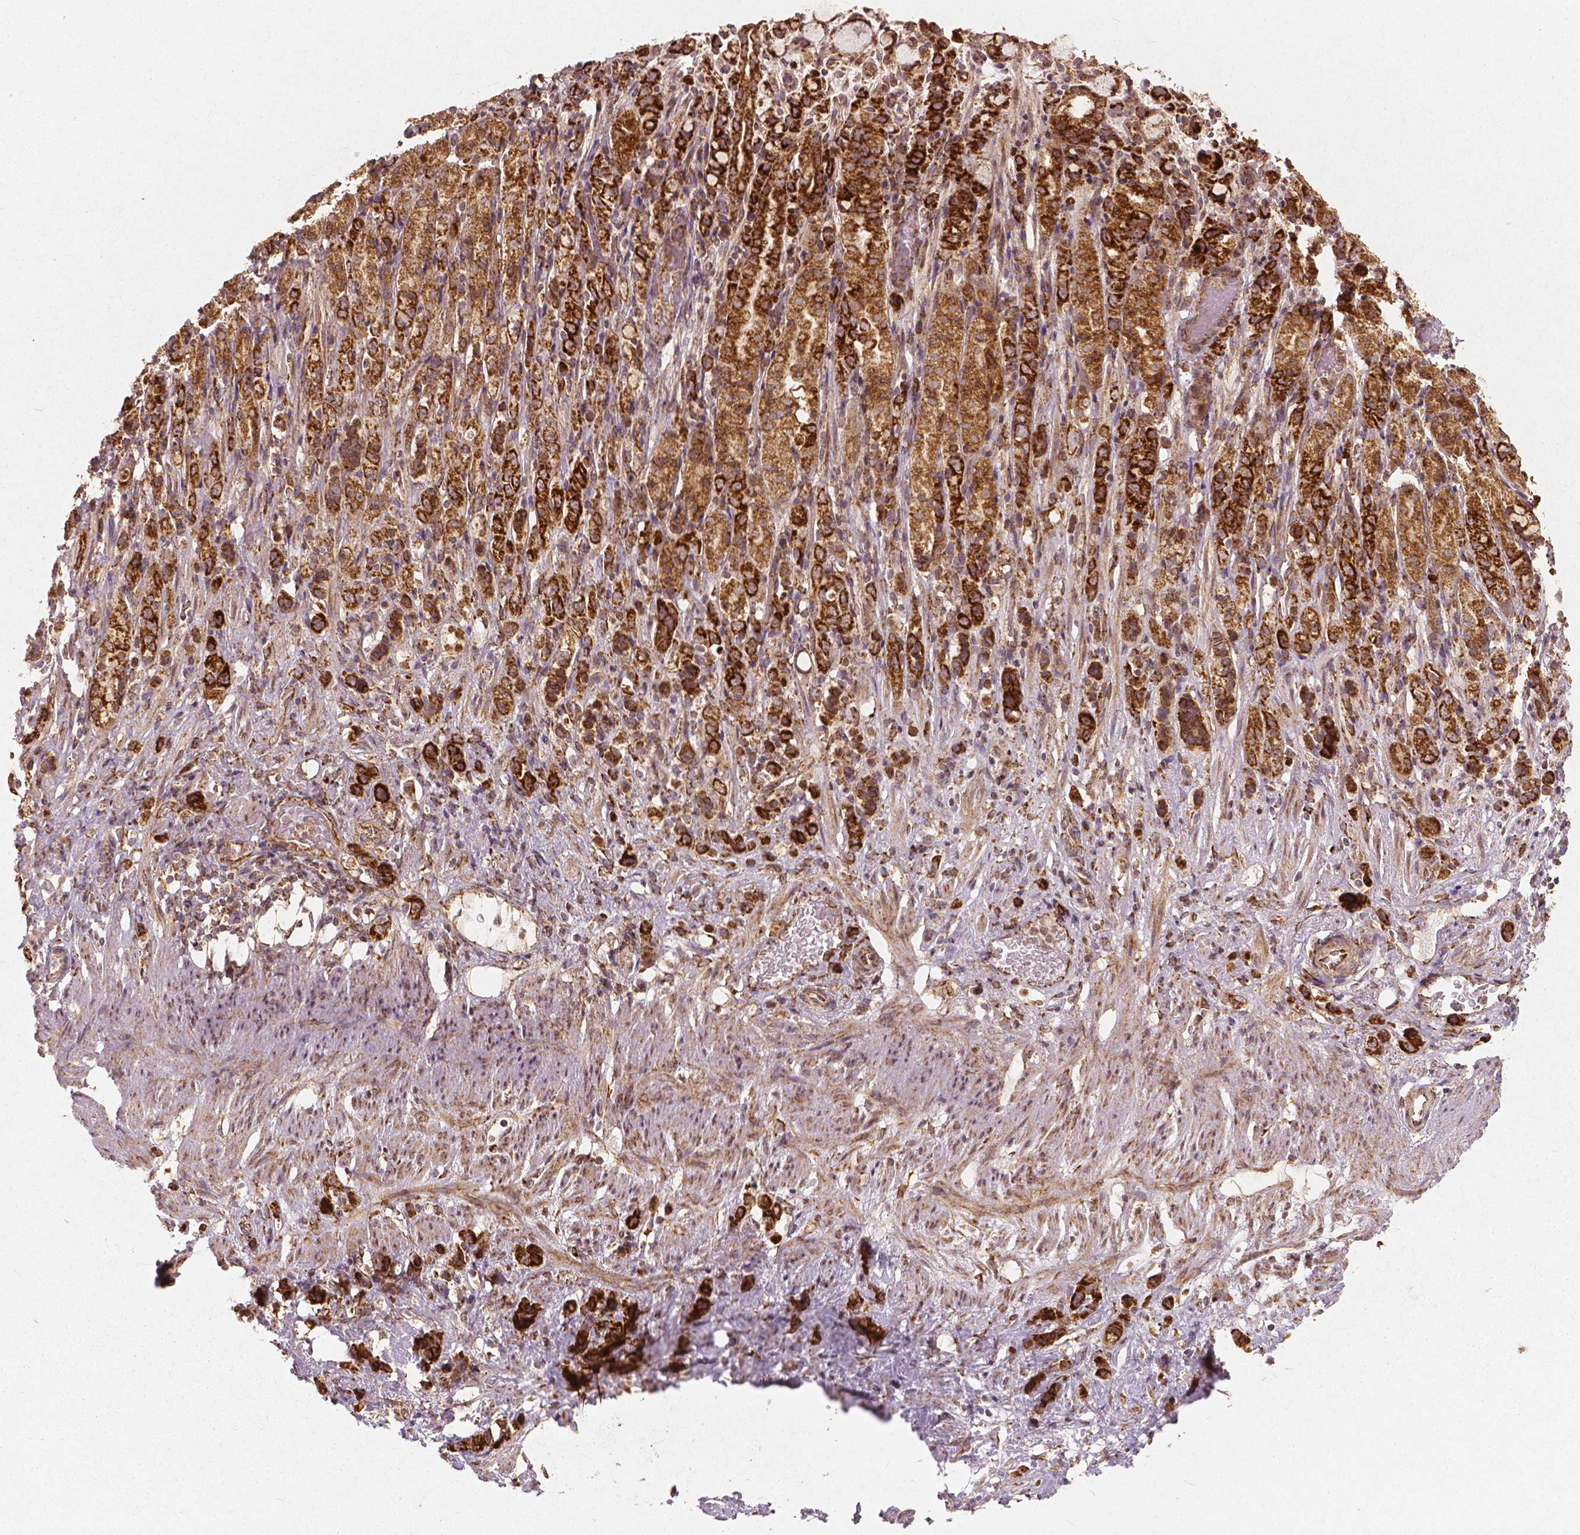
{"staining": {"intensity": "strong", "quantity": ">75%", "location": "cytoplasmic/membranous"}, "tissue": "stomach cancer", "cell_type": "Tumor cells", "image_type": "cancer", "snomed": [{"axis": "morphology", "description": "Adenocarcinoma, NOS"}, {"axis": "topography", "description": "Stomach"}], "caption": "This photomicrograph reveals stomach cancer stained with immunohistochemistry to label a protein in brown. The cytoplasmic/membranous of tumor cells show strong positivity for the protein. Nuclei are counter-stained blue.", "gene": "PGAM5", "patient": {"sex": "female", "age": 65}}